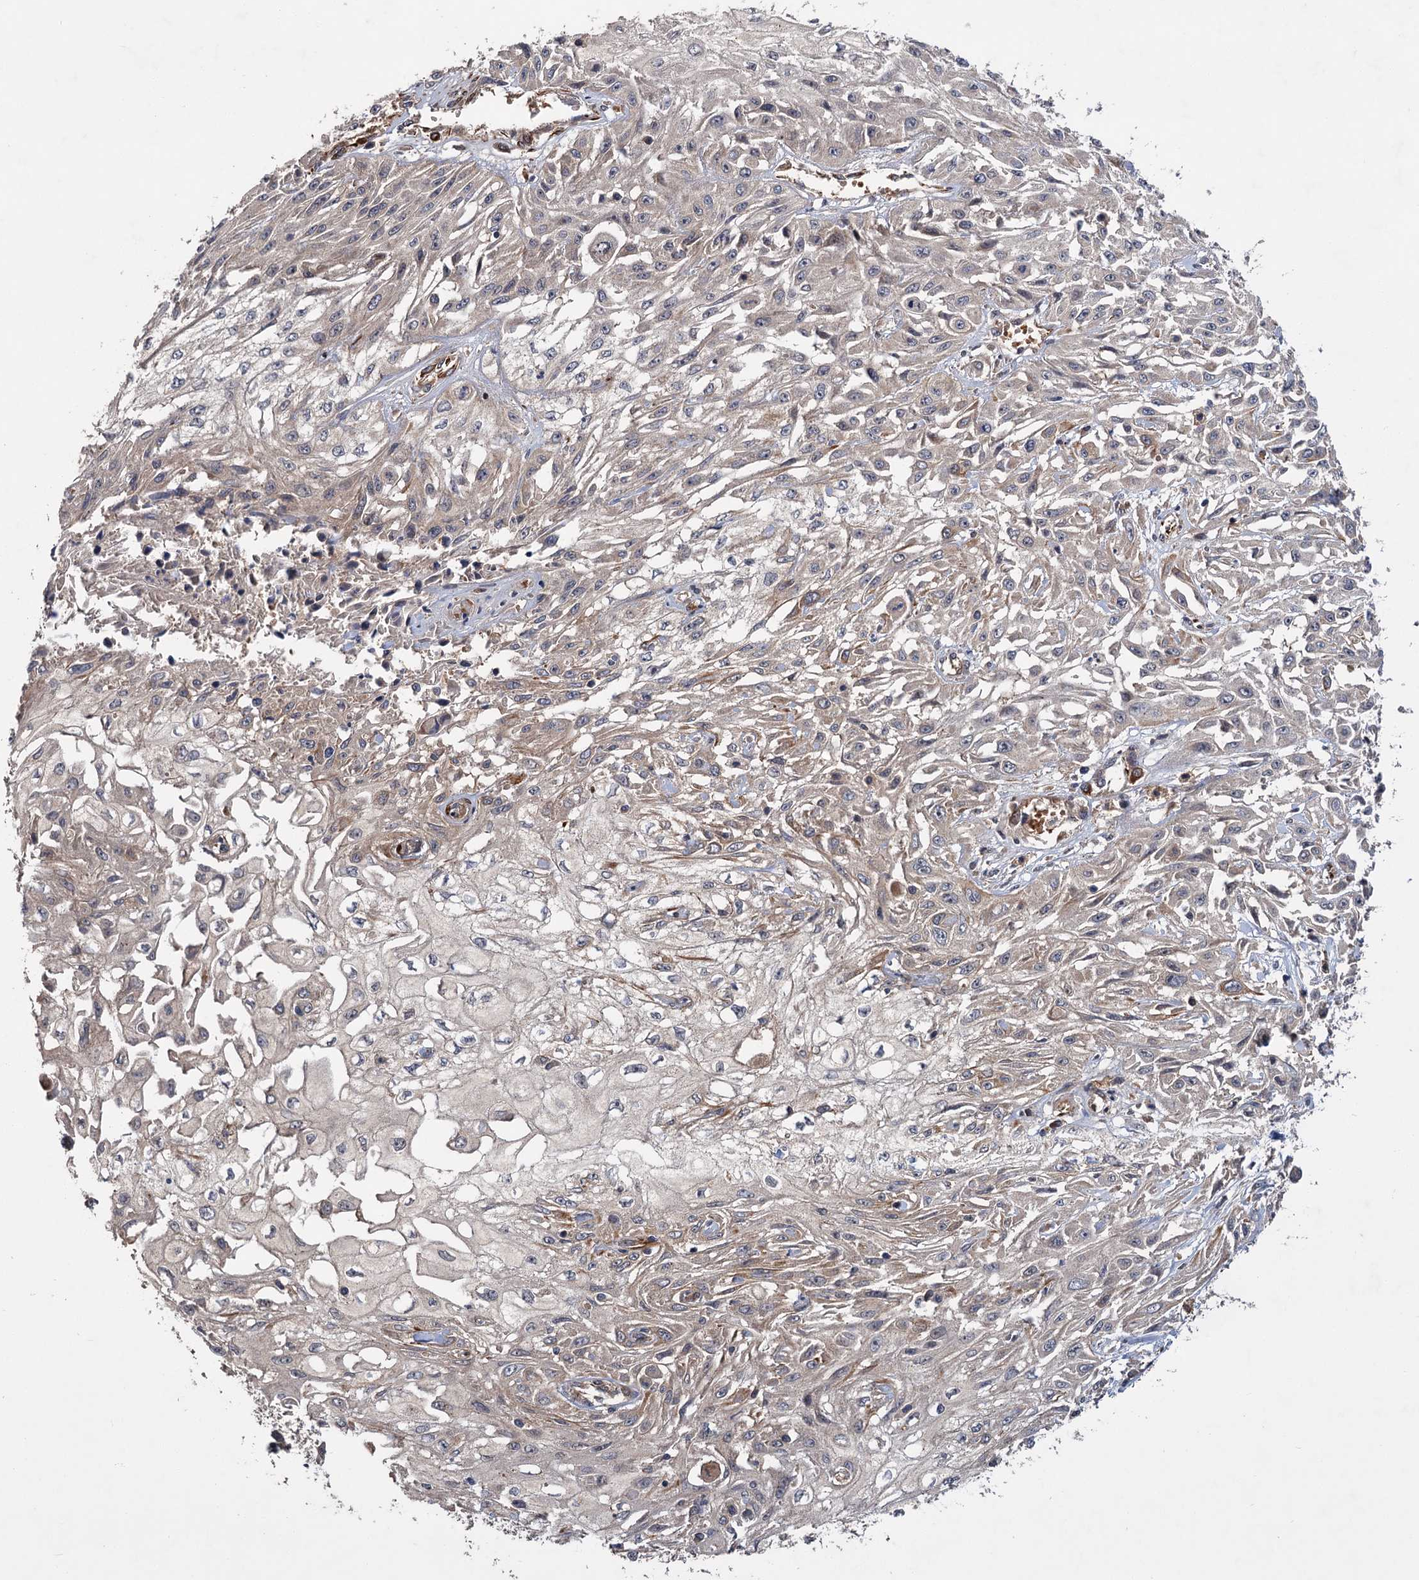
{"staining": {"intensity": "negative", "quantity": "none", "location": "none"}, "tissue": "skin cancer", "cell_type": "Tumor cells", "image_type": "cancer", "snomed": [{"axis": "morphology", "description": "Squamous cell carcinoma, NOS"}, {"axis": "morphology", "description": "Squamous cell carcinoma, metastatic, NOS"}, {"axis": "topography", "description": "Skin"}, {"axis": "topography", "description": "Lymph node"}], "caption": "Immunohistochemistry (IHC) histopathology image of human skin cancer (squamous cell carcinoma) stained for a protein (brown), which exhibits no staining in tumor cells.", "gene": "PKN2", "patient": {"sex": "male", "age": 75}}